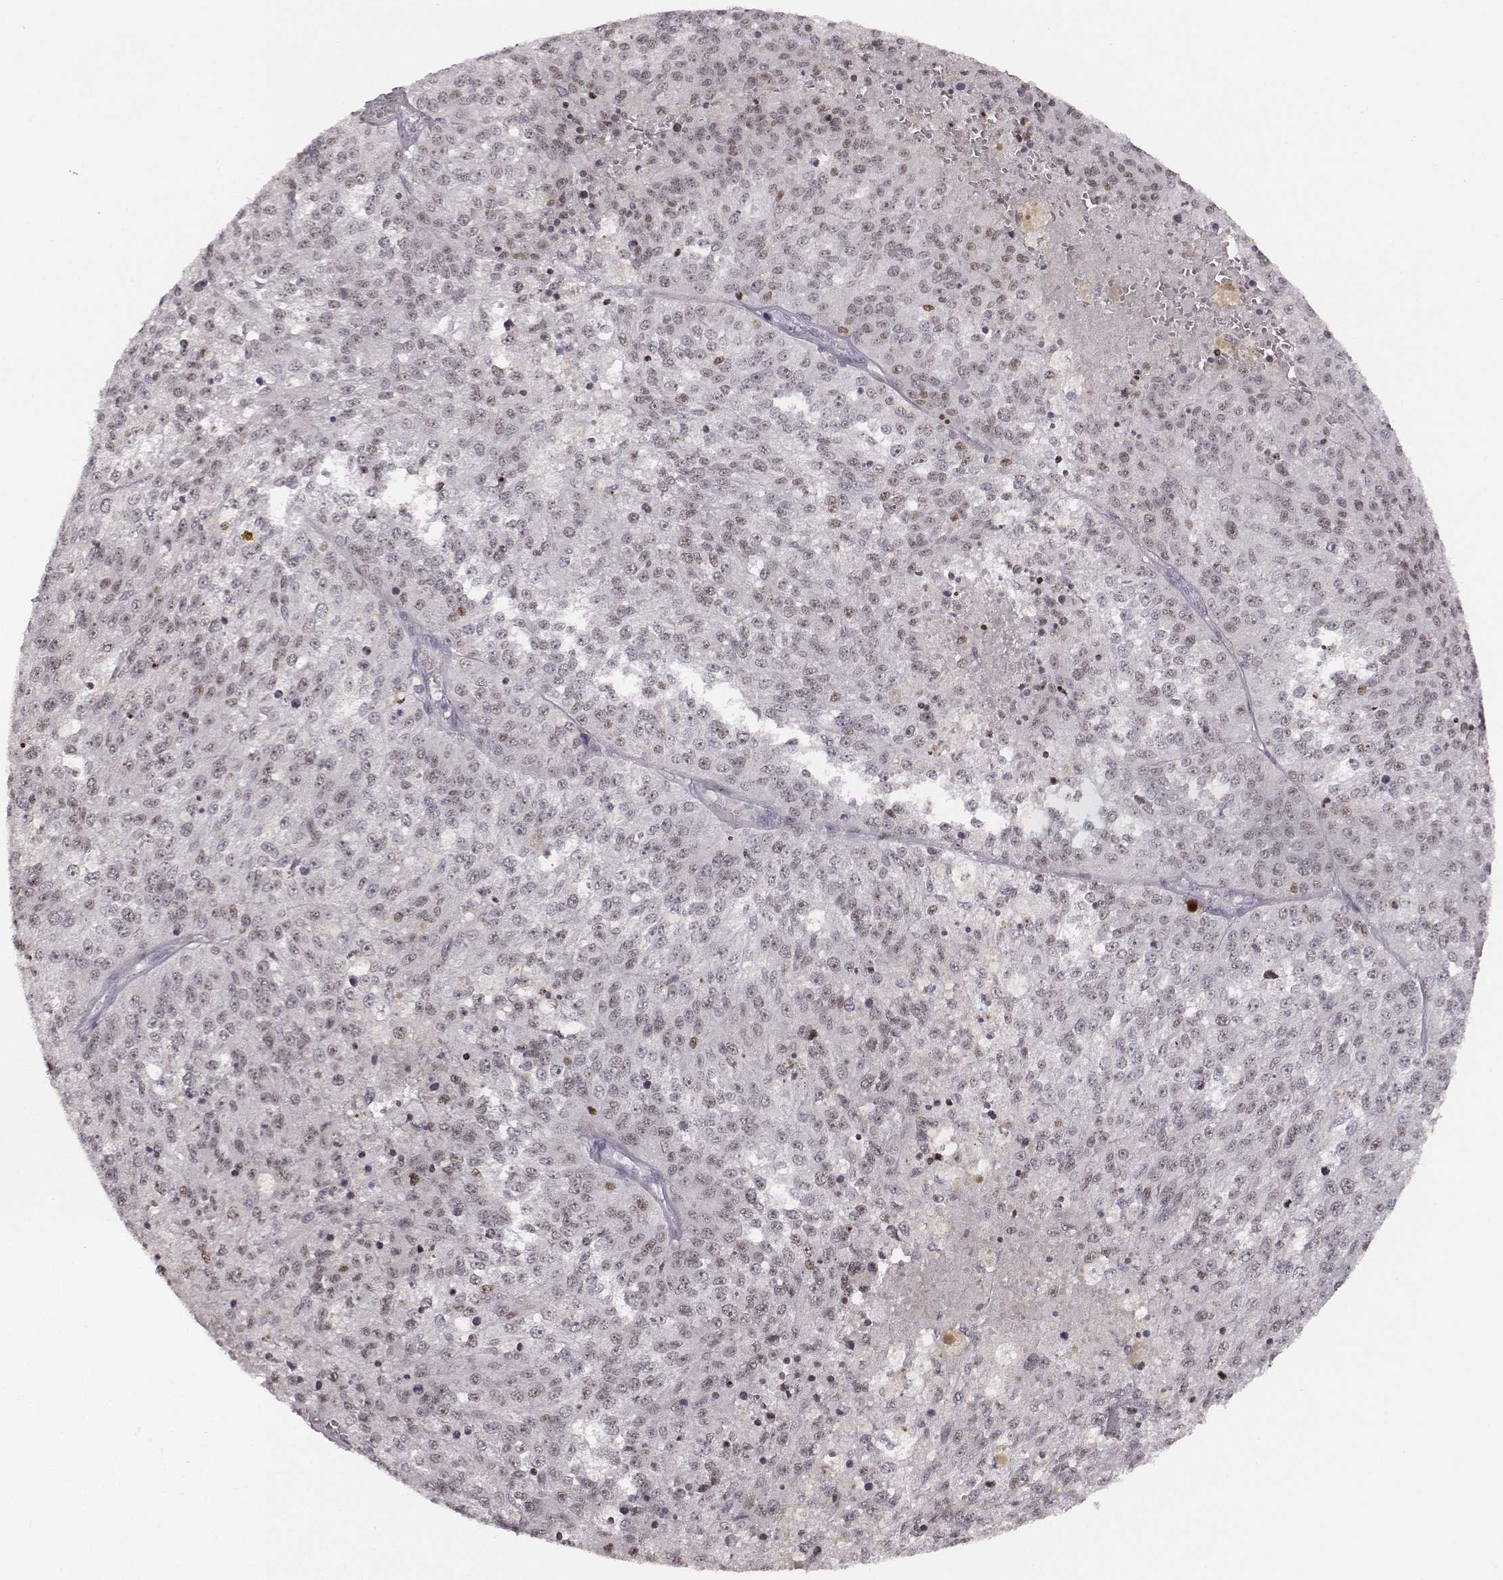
{"staining": {"intensity": "weak", "quantity": "25%-75%", "location": "nuclear"}, "tissue": "melanoma", "cell_type": "Tumor cells", "image_type": "cancer", "snomed": [{"axis": "morphology", "description": "Malignant melanoma, Metastatic site"}, {"axis": "topography", "description": "Lymph node"}], "caption": "A low amount of weak nuclear expression is present in about 25%-75% of tumor cells in malignant melanoma (metastatic site) tissue.", "gene": "NIFK", "patient": {"sex": "female", "age": 64}}